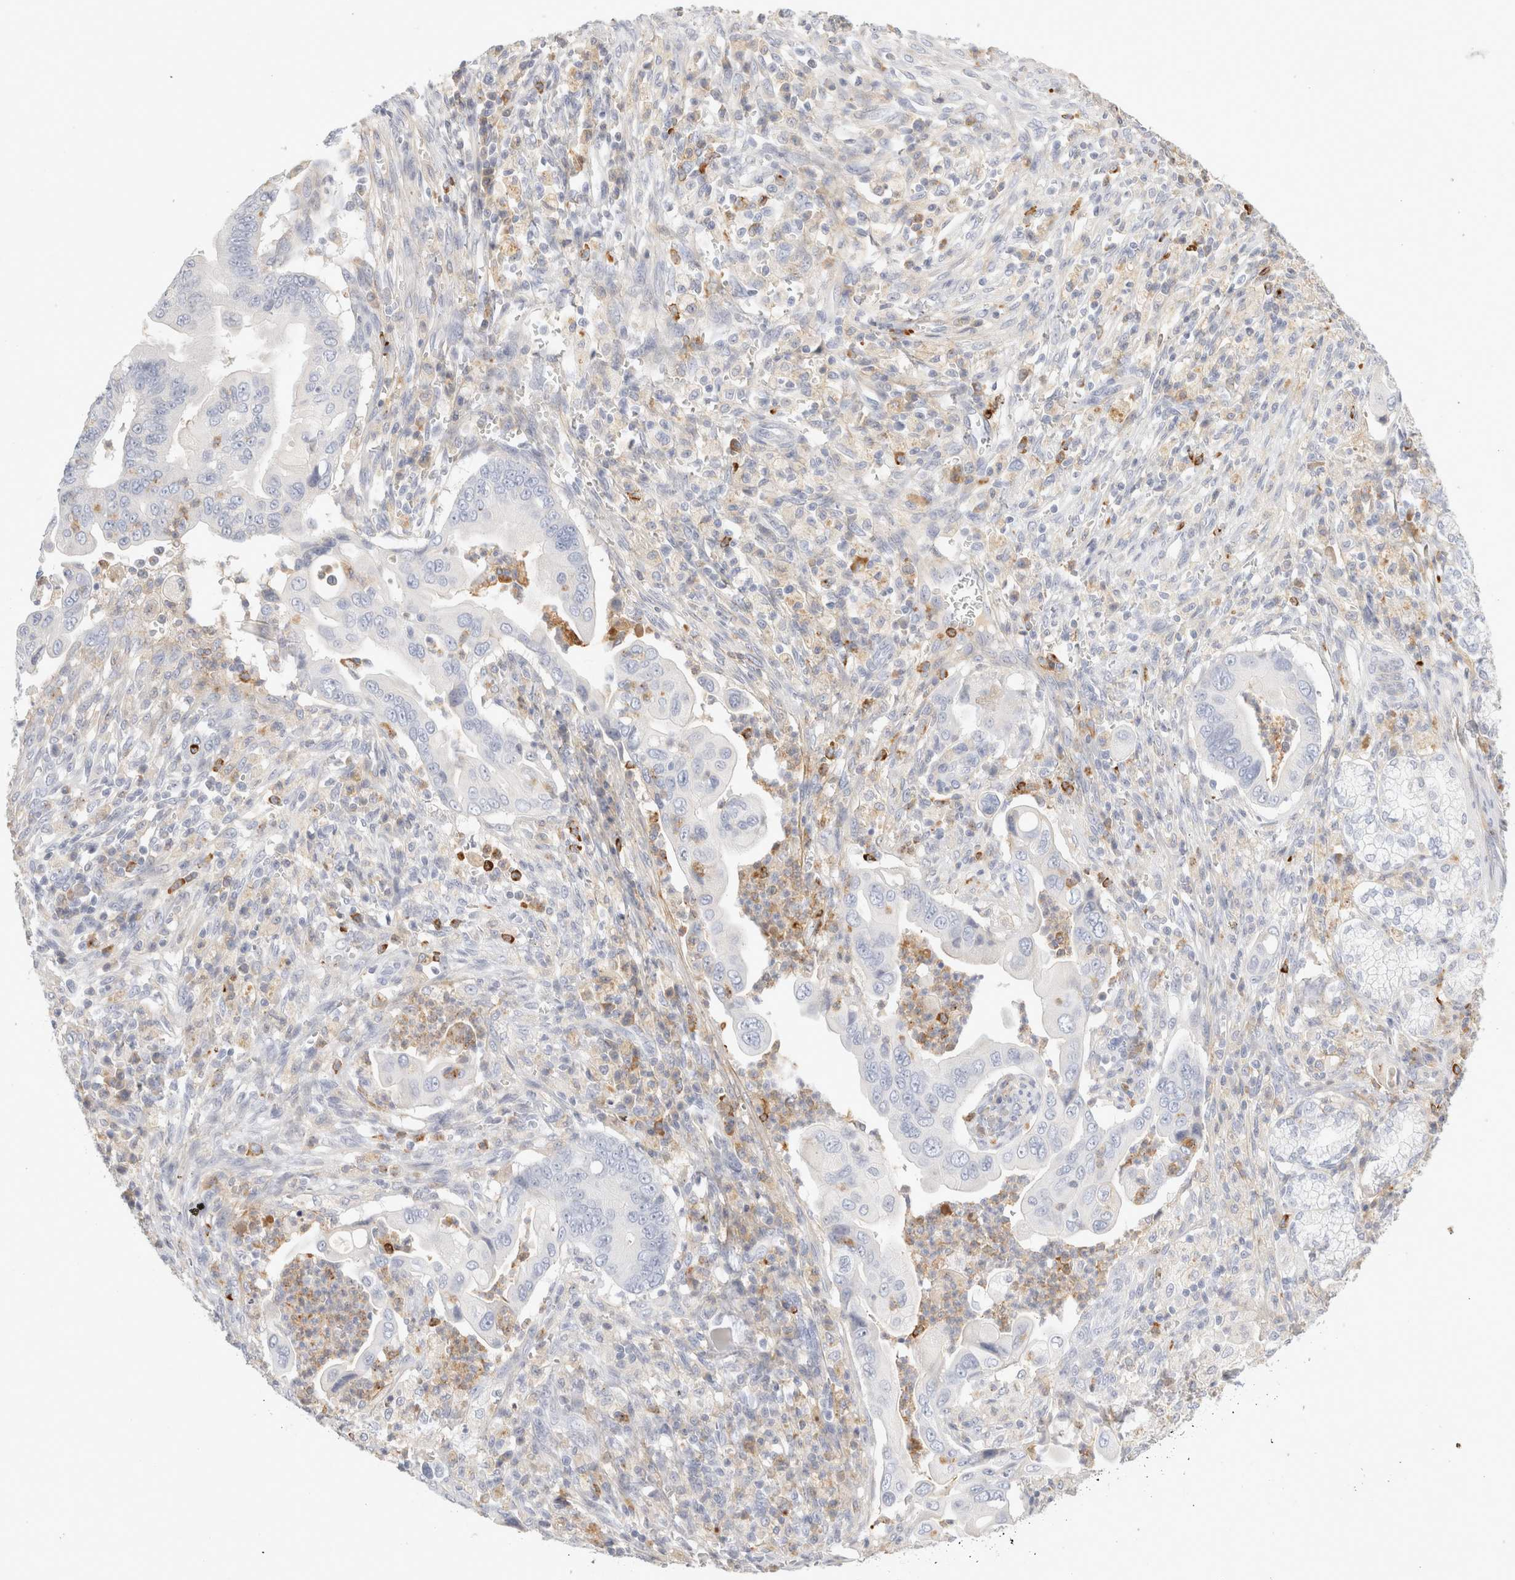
{"staining": {"intensity": "negative", "quantity": "none", "location": "none"}, "tissue": "pancreatic cancer", "cell_type": "Tumor cells", "image_type": "cancer", "snomed": [{"axis": "morphology", "description": "Adenocarcinoma, NOS"}, {"axis": "topography", "description": "Pancreas"}], "caption": "Tumor cells show no significant staining in adenocarcinoma (pancreatic).", "gene": "FGL2", "patient": {"sex": "male", "age": 78}}